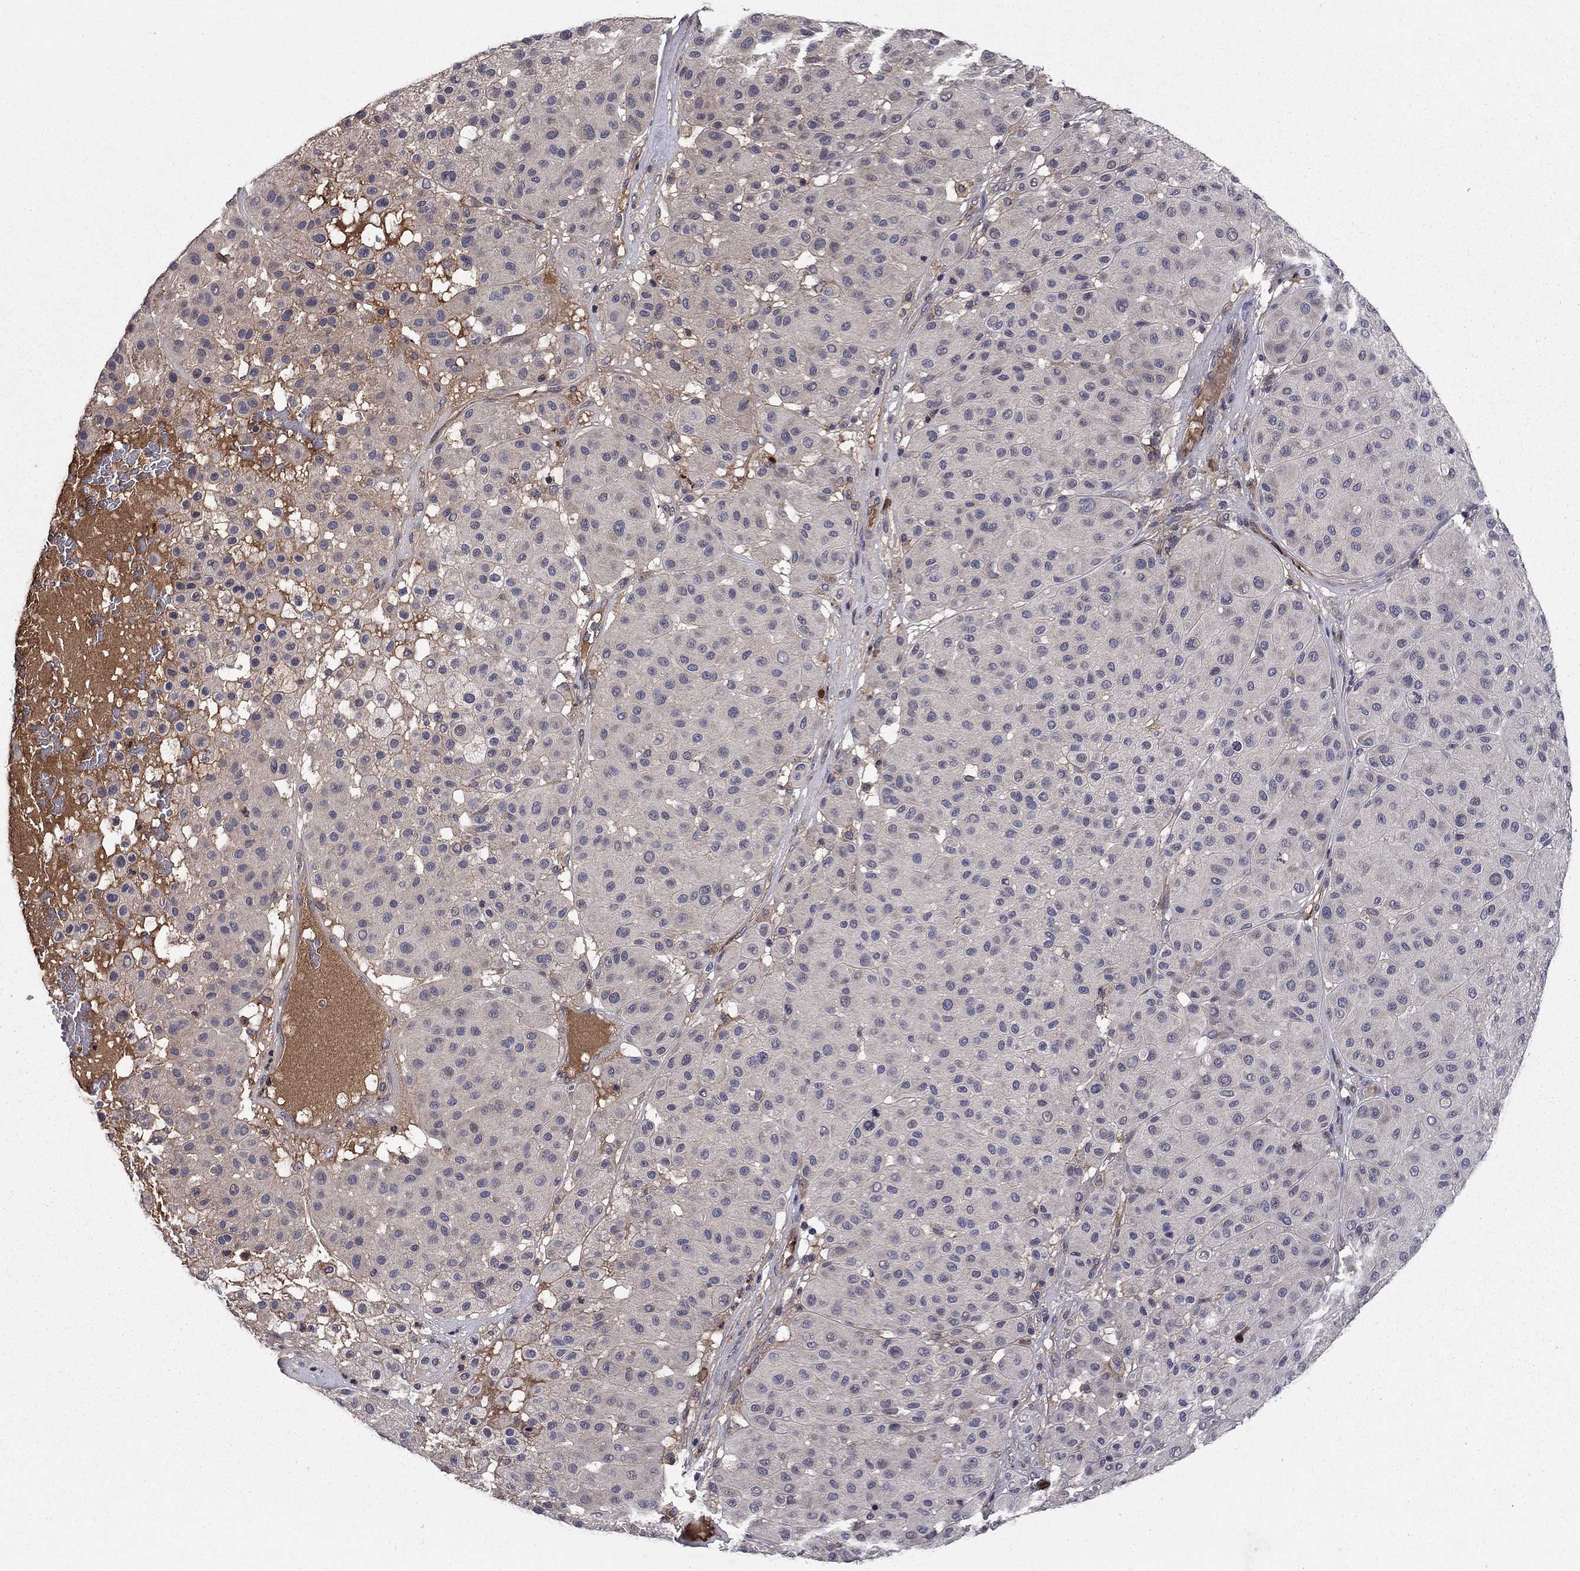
{"staining": {"intensity": "negative", "quantity": "none", "location": "none"}, "tissue": "melanoma", "cell_type": "Tumor cells", "image_type": "cancer", "snomed": [{"axis": "morphology", "description": "Malignant melanoma, Metastatic site"}, {"axis": "topography", "description": "Smooth muscle"}], "caption": "DAB (3,3'-diaminobenzidine) immunohistochemical staining of human malignant melanoma (metastatic site) displays no significant positivity in tumor cells. Nuclei are stained in blue.", "gene": "PROS1", "patient": {"sex": "male", "age": 41}}